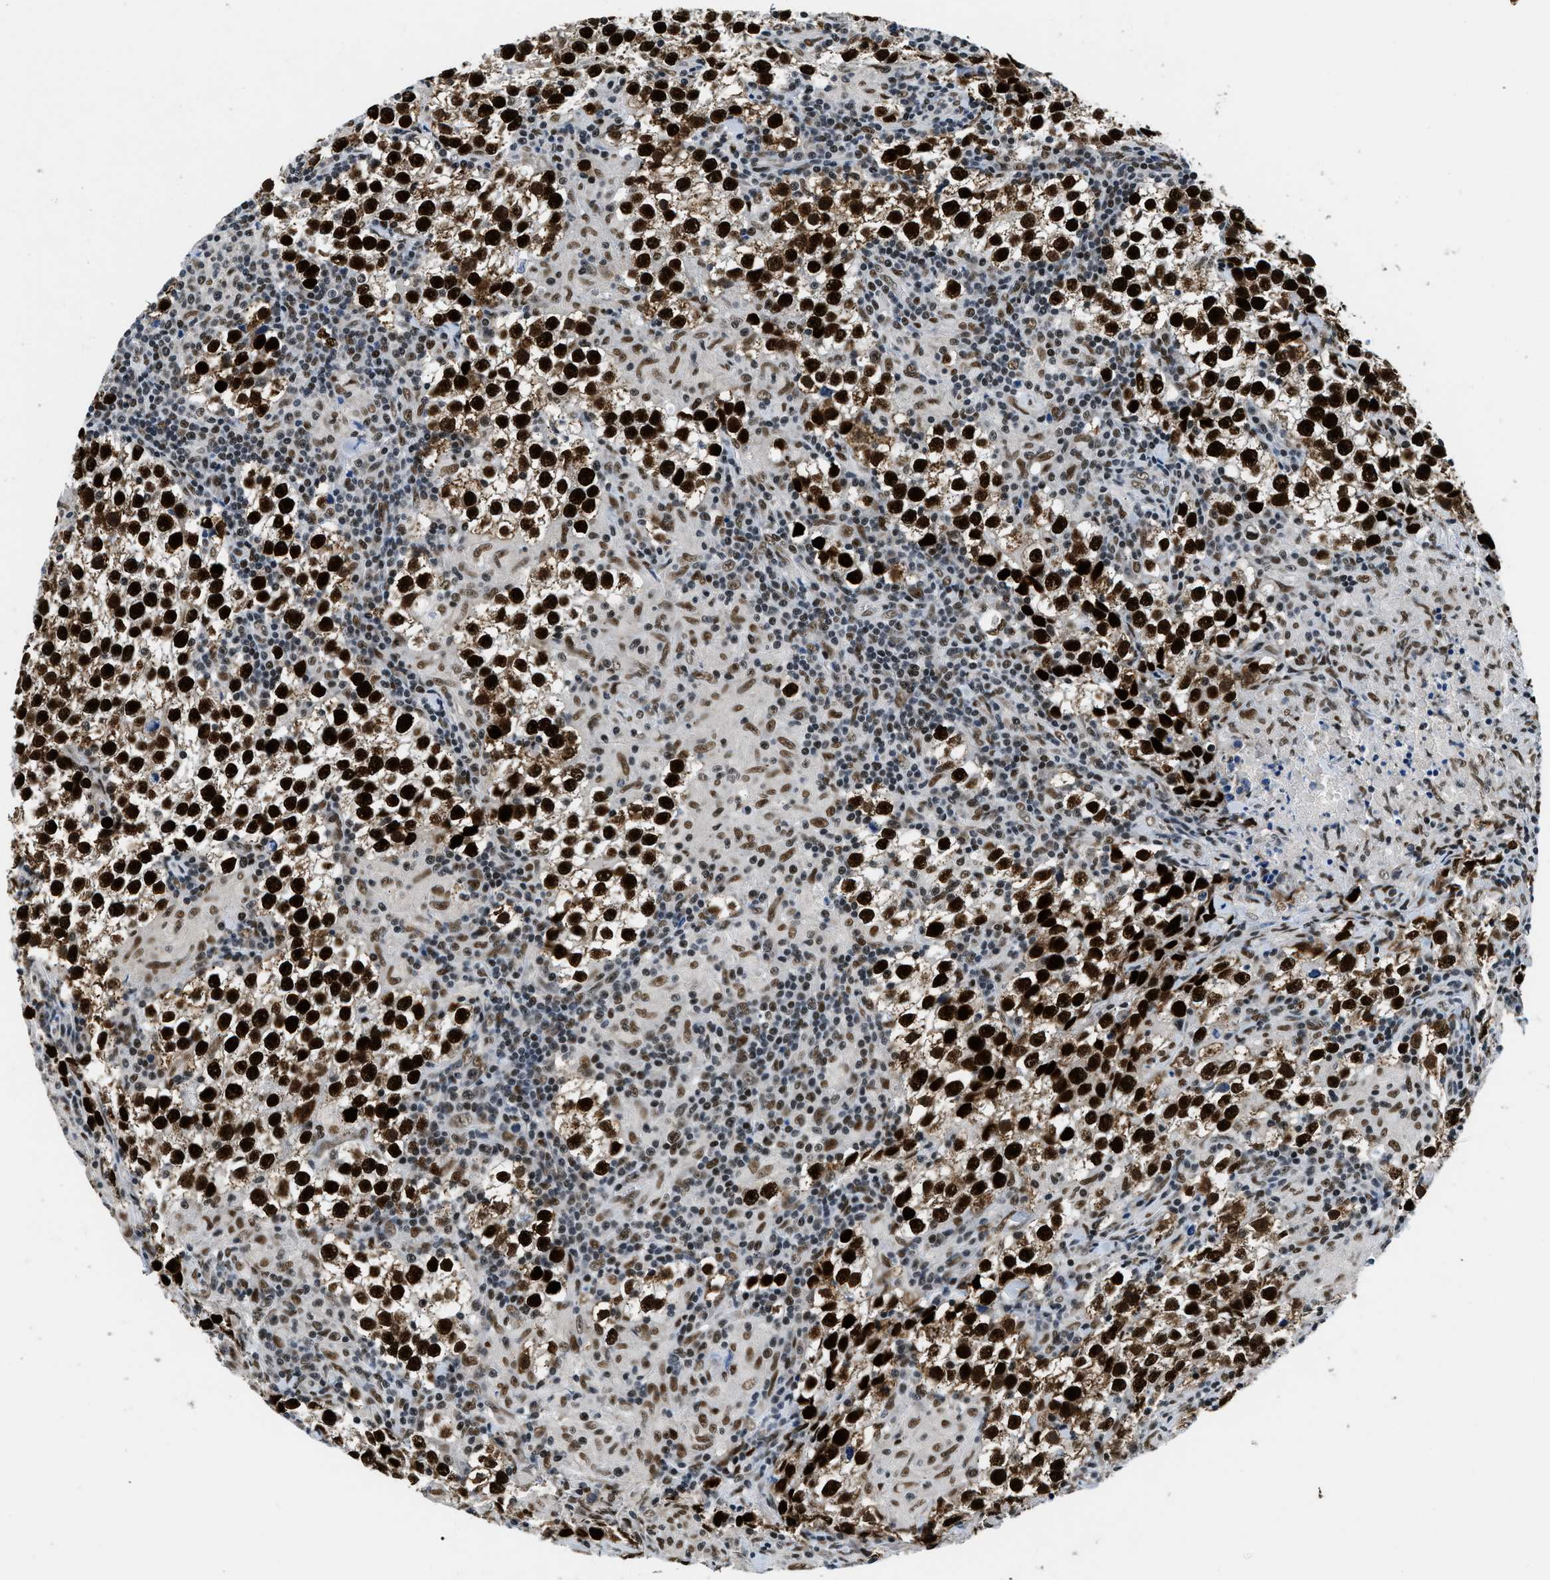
{"staining": {"intensity": "strong", "quantity": ">75%", "location": "nuclear"}, "tissue": "testis cancer", "cell_type": "Tumor cells", "image_type": "cancer", "snomed": [{"axis": "morphology", "description": "Seminoma, NOS"}, {"axis": "morphology", "description": "Carcinoma, Embryonal, NOS"}, {"axis": "topography", "description": "Testis"}], "caption": "Strong nuclear positivity for a protein is identified in approximately >75% of tumor cells of testis cancer (seminoma) using immunohistochemistry (IHC).", "gene": "KDM3B", "patient": {"sex": "male", "age": 36}}